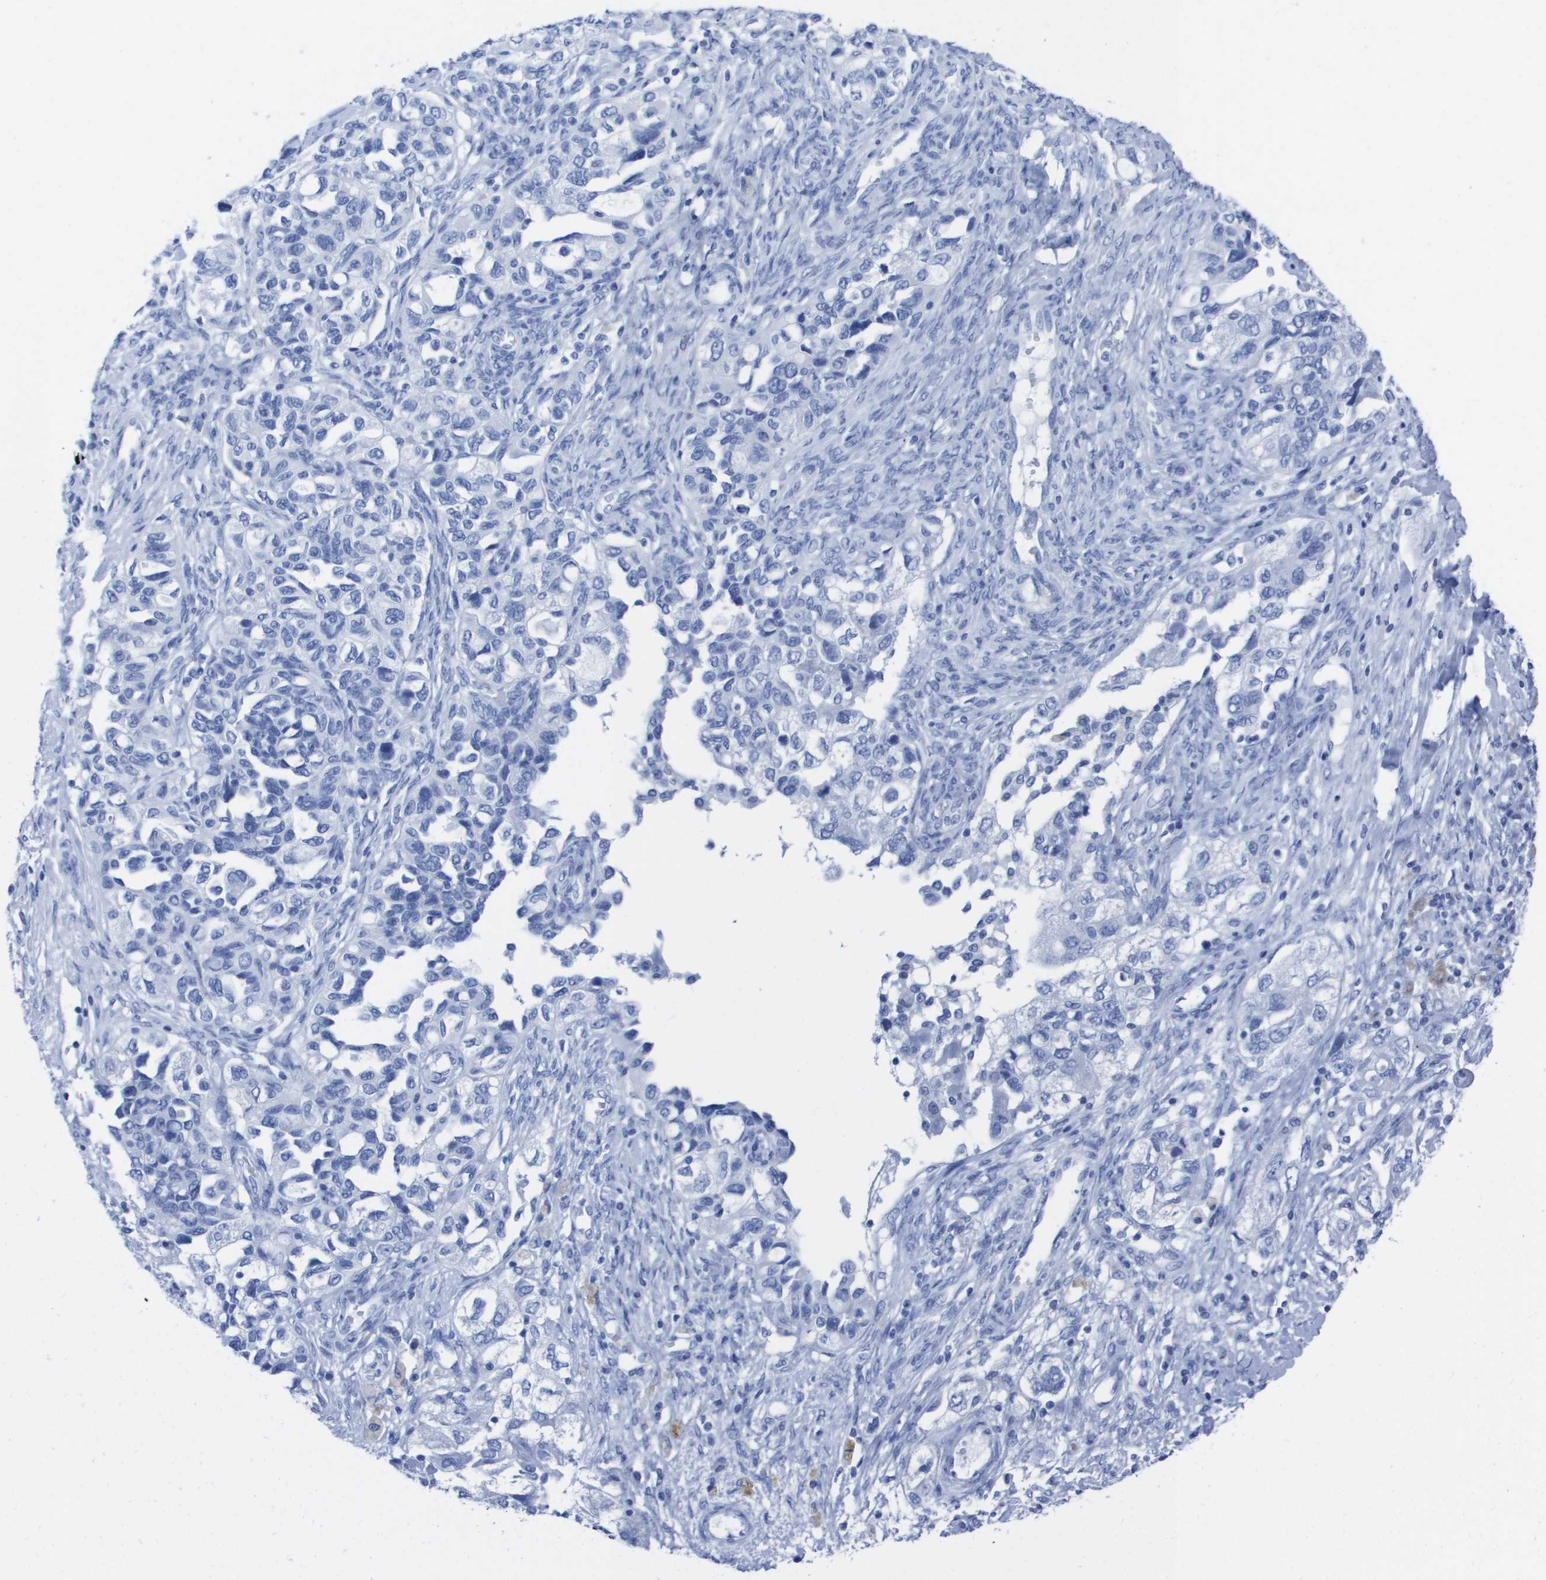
{"staining": {"intensity": "negative", "quantity": "none", "location": "none"}, "tissue": "ovarian cancer", "cell_type": "Tumor cells", "image_type": "cancer", "snomed": [{"axis": "morphology", "description": "Carcinoma, NOS"}, {"axis": "morphology", "description": "Cystadenocarcinoma, serous, NOS"}, {"axis": "topography", "description": "Ovary"}], "caption": "Tumor cells are negative for protein expression in human ovarian cancer. (DAB (3,3'-diaminobenzidine) immunohistochemistry (IHC) visualized using brightfield microscopy, high magnification).", "gene": "KCNA3", "patient": {"sex": "female", "age": 69}}